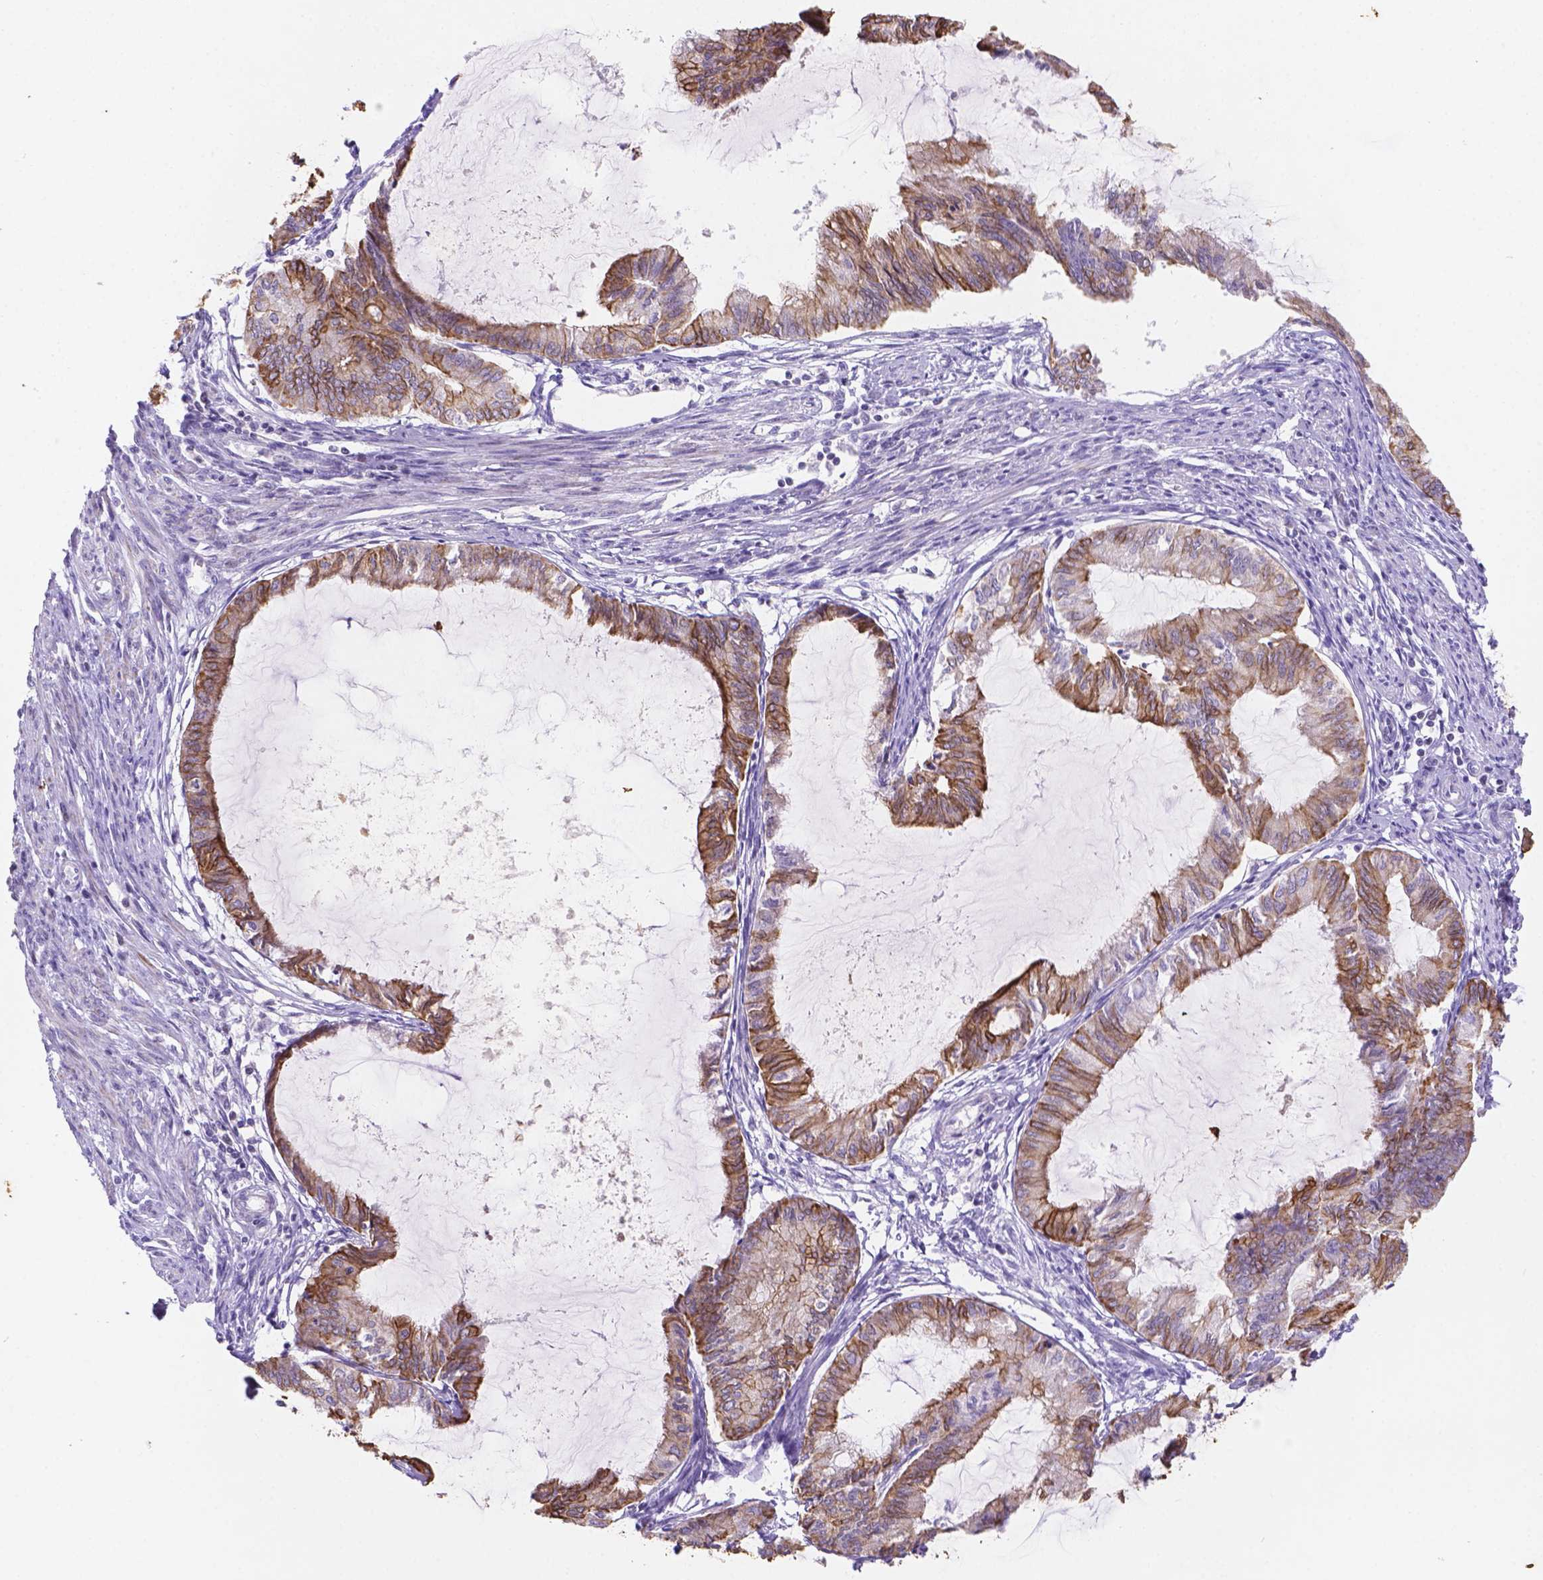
{"staining": {"intensity": "moderate", "quantity": ">75%", "location": "cytoplasmic/membranous"}, "tissue": "endometrial cancer", "cell_type": "Tumor cells", "image_type": "cancer", "snomed": [{"axis": "morphology", "description": "Adenocarcinoma, NOS"}, {"axis": "topography", "description": "Endometrium"}], "caption": "Human endometrial cancer (adenocarcinoma) stained for a protein (brown) shows moderate cytoplasmic/membranous positive expression in approximately >75% of tumor cells.", "gene": "DMWD", "patient": {"sex": "female", "age": 86}}